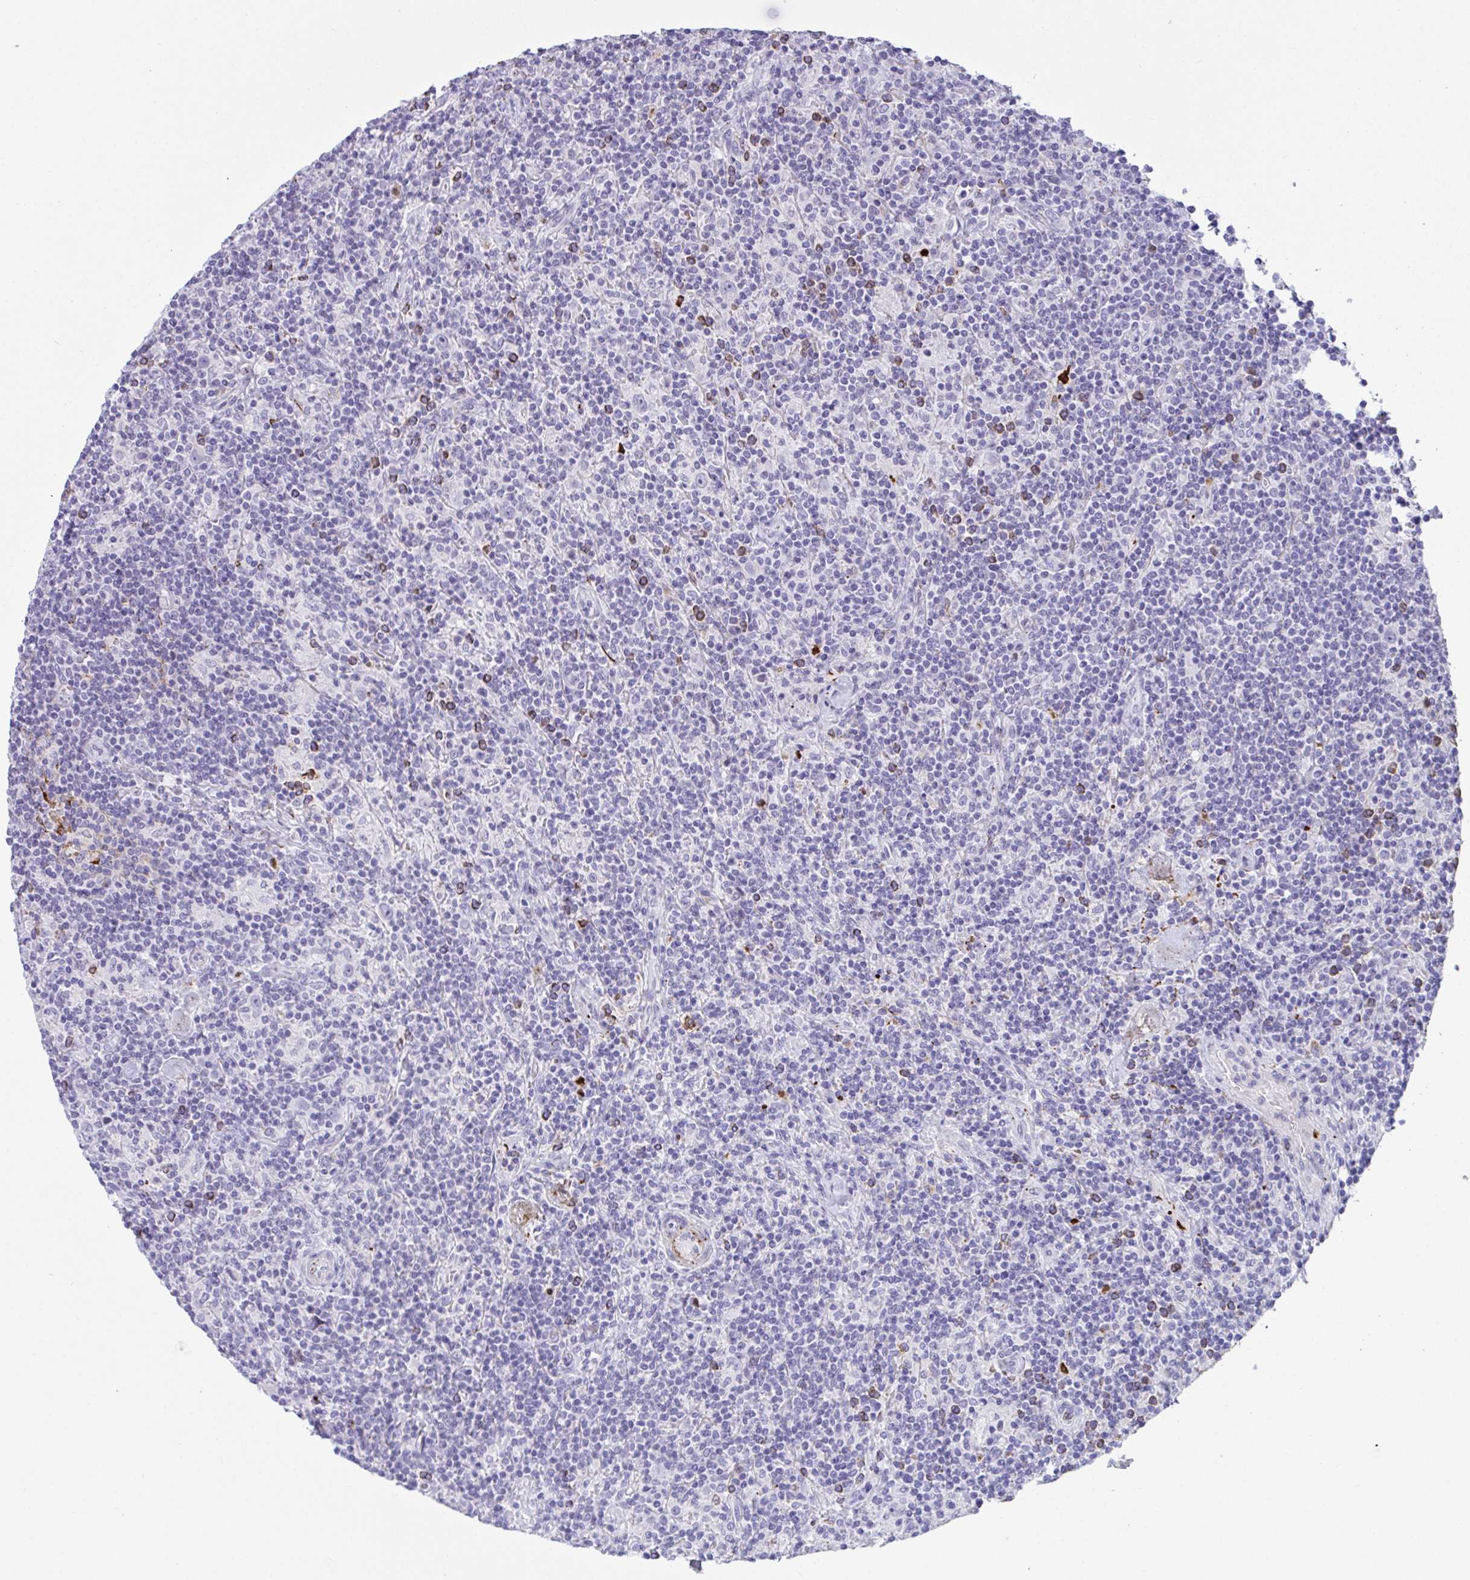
{"staining": {"intensity": "negative", "quantity": "none", "location": "none"}, "tissue": "lymphoma", "cell_type": "Tumor cells", "image_type": "cancer", "snomed": [{"axis": "morphology", "description": "Hodgkin's disease, NOS"}, {"axis": "topography", "description": "Lymph node"}], "caption": "An immunohistochemistry image of lymphoma is shown. There is no staining in tumor cells of lymphoma.", "gene": "KMT2E", "patient": {"sex": "male", "age": 70}}